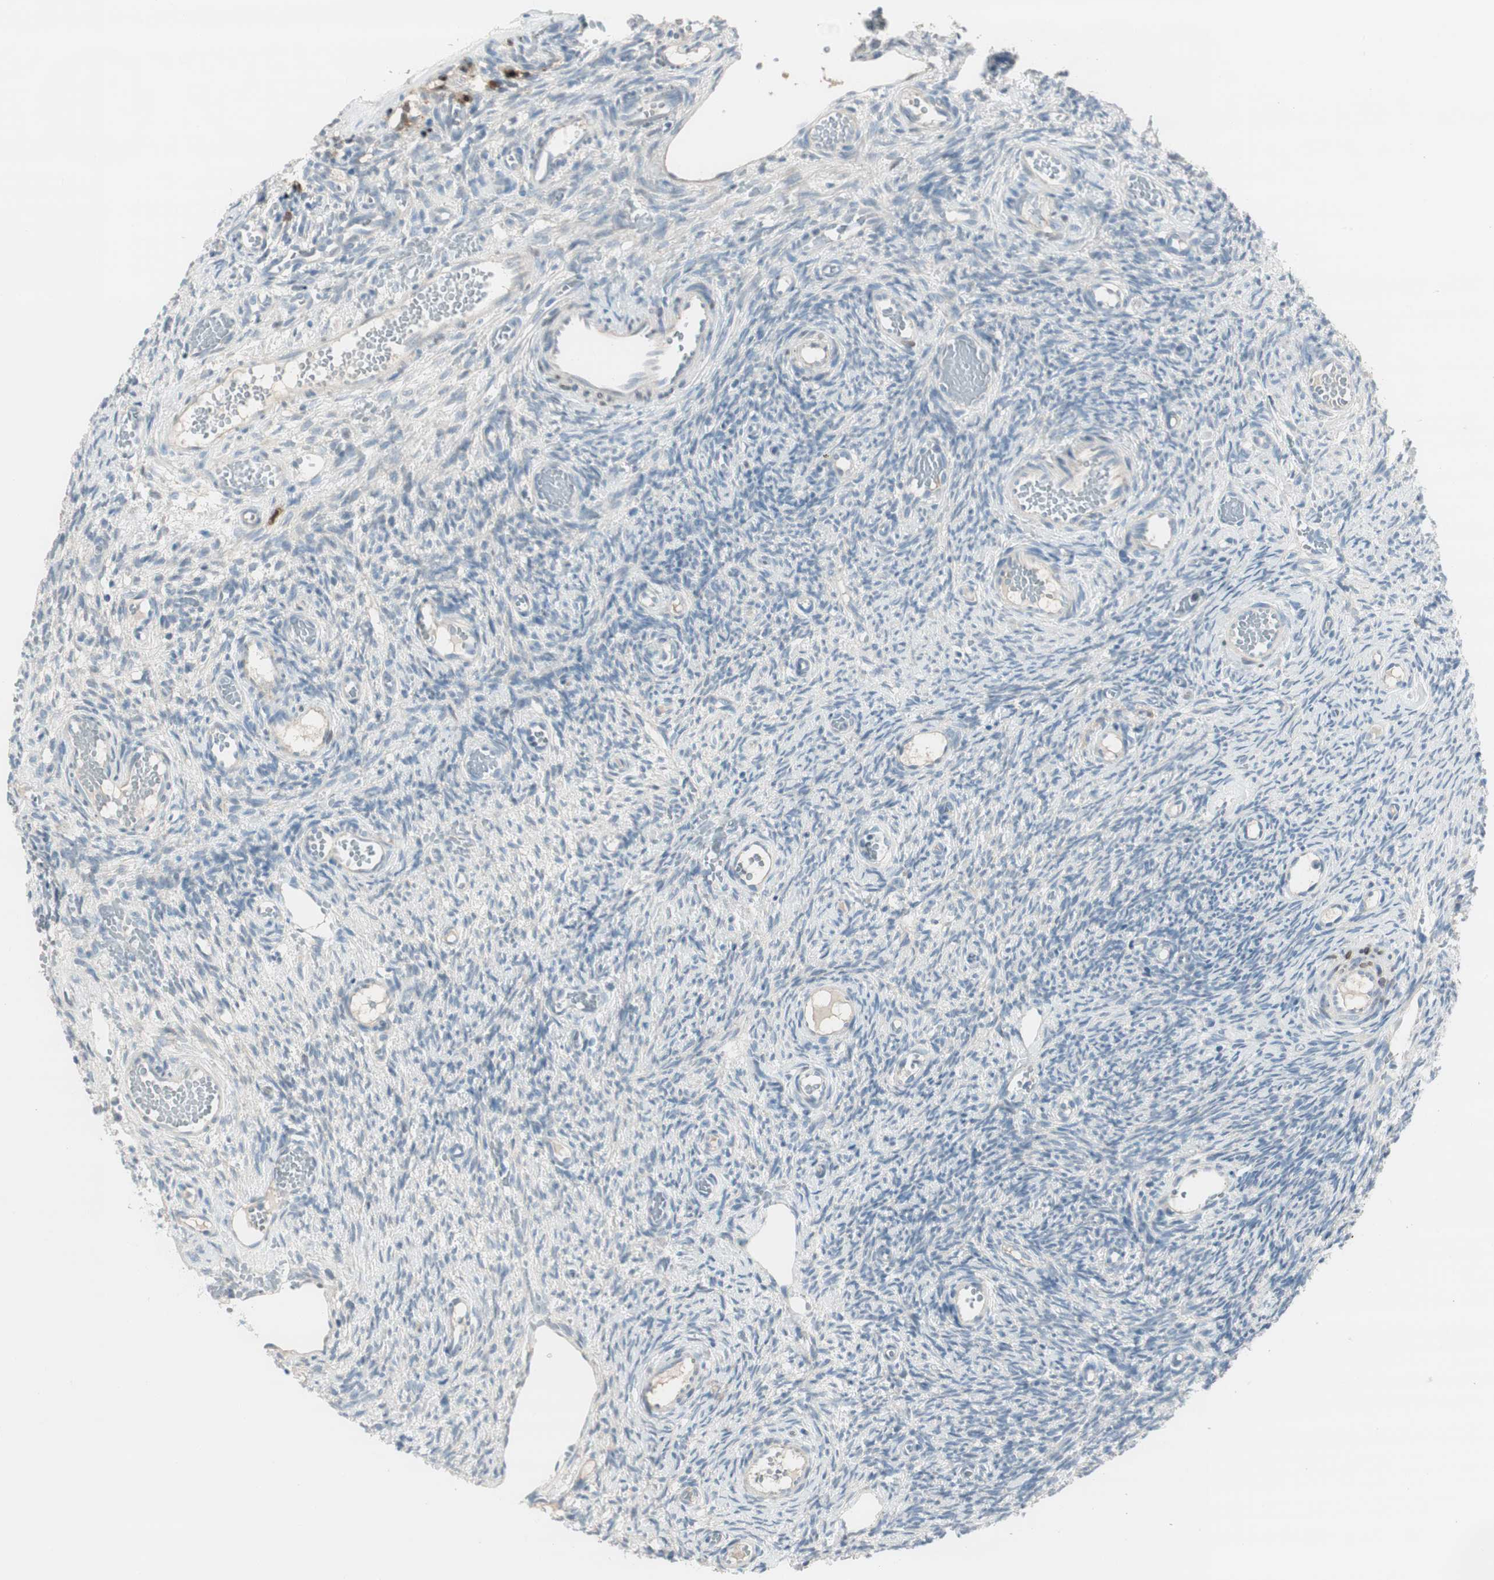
{"staining": {"intensity": "weak", "quantity": "<25%", "location": "cytoplasmic/membranous"}, "tissue": "ovary", "cell_type": "Ovarian stroma cells", "image_type": "normal", "snomed": [{"axis": "morphology", "description": "Normal tissue, NOS"}, {"axis": "topography", "description": "Ovary"}], "caption": "This is a photomicrograph of IHC staining of benign ovary, which shows no positivity in ovarian stroma cells. (Stains: DAB (3,3'-diaminobenzidine) IHC with hematoxylin counter stain, Microscopy: brightfield microscopy at high magnification).", "gene": "EVA1A", "patient": {"sex": "female", "age": 35}}